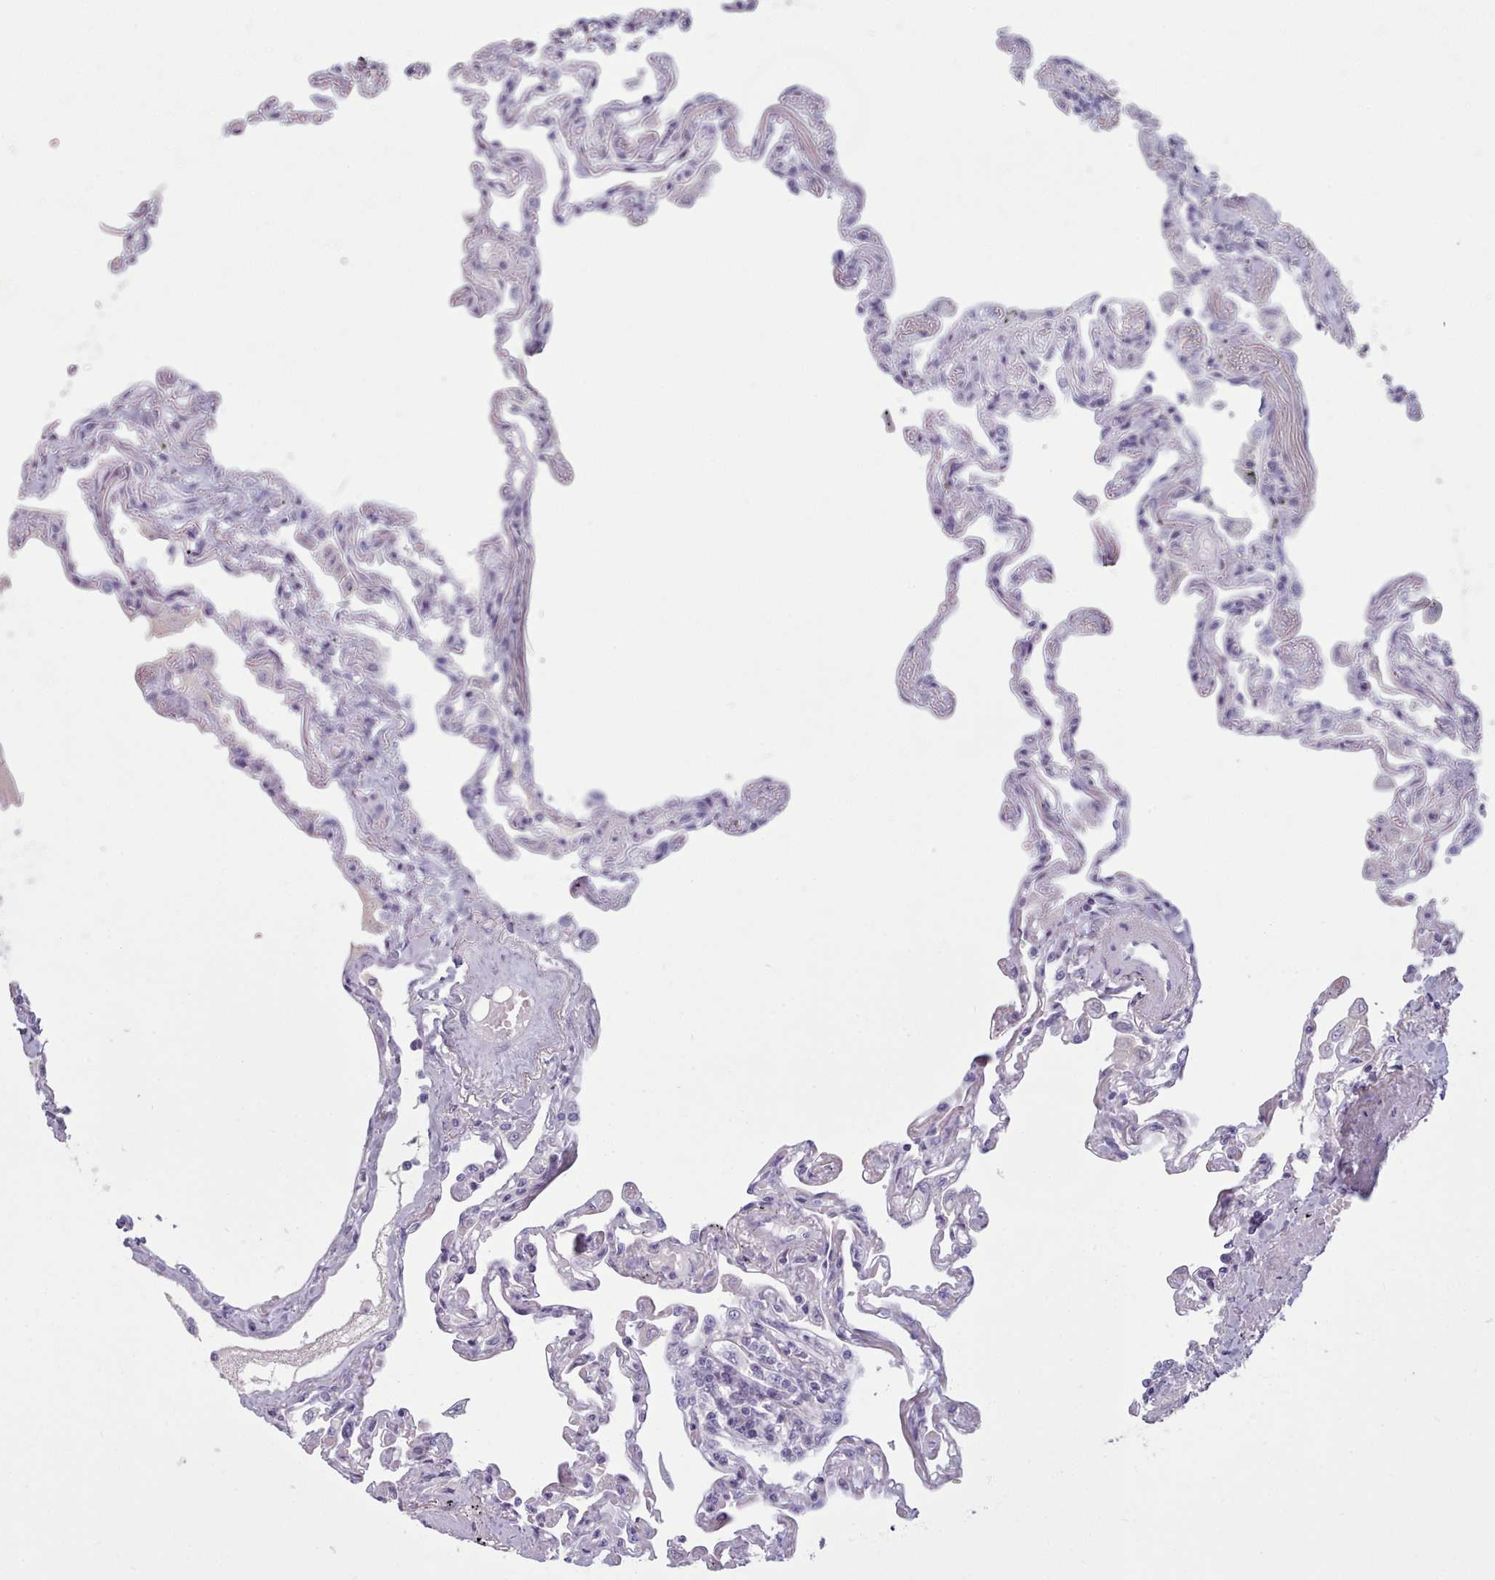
{"staining": {"intensity": "negative", "quantity": "none", "location": "none"}, "tissue": "lung", "cell_type": "Alveolar cells", "image_type": "normal", "snomed": [{"axis": "morphology", "description": "Normal tissue, NOS"}, {"axis": "topography", "description": "Lung"}], "caption": "IHC photomicrograph of normal lung: human lung stained with DAB (3,3'-diaminobenzidine) exhibits no significant protein staining in alveolar cells.", "gene": "ZNF43", "patient": {"sex": "female", "age": 67}}